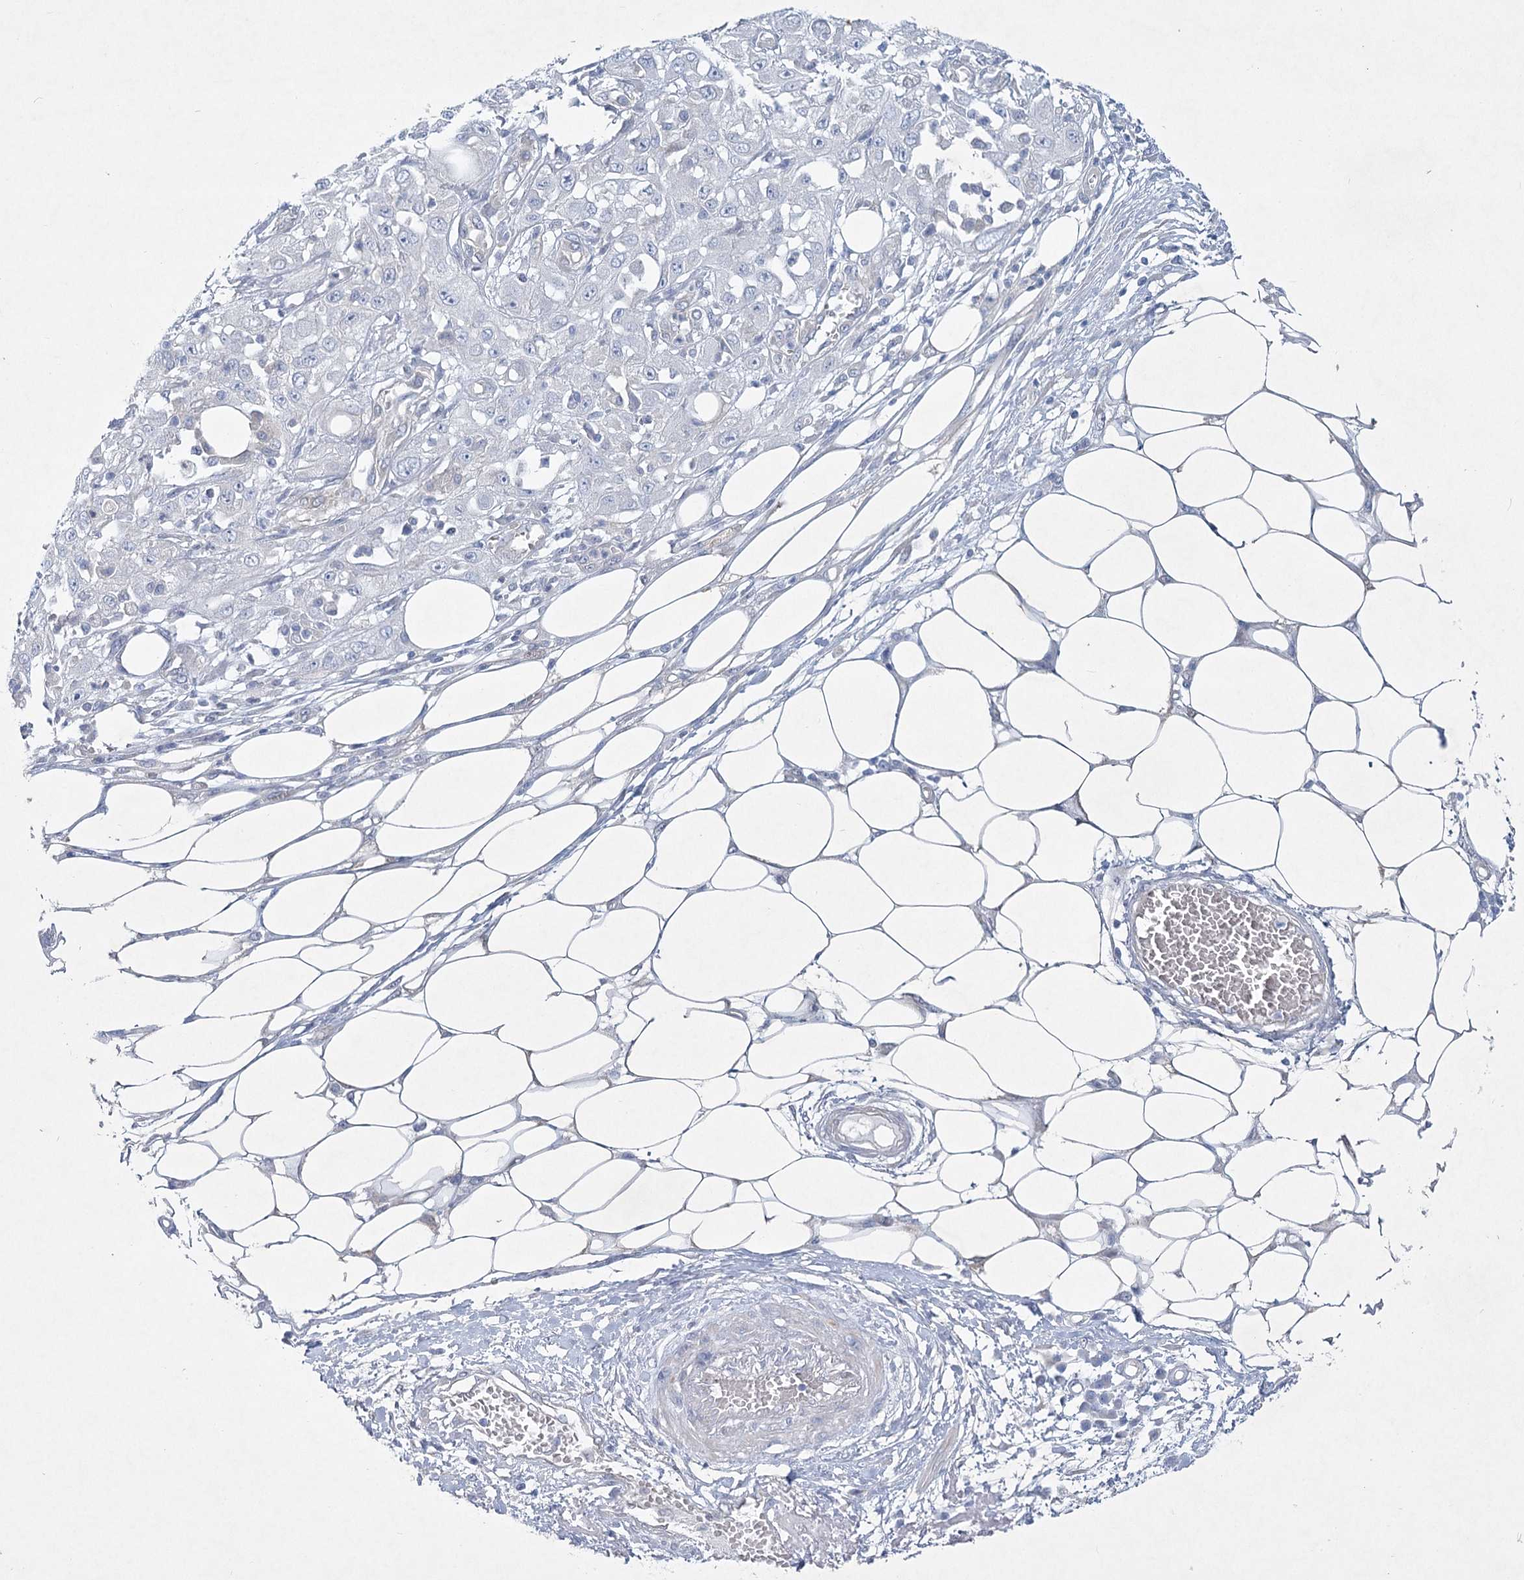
{"staining": {"intensity": "negative", "quantity": "none", "location": "none"}, "tissue": "skin cancer", "cell_type": "Tumor cells", "image_type": "cancer", "snomed": [{"axis": "morphology", "description": "Squamous cell carcinoma, NOS"}, {"axis": "morphology", "description": "Squamous cell carcinoma, metastatic, NOS"}, {"axis": "topography", "description": "Skin"}, {"axis": "topography", "description": "Lymph node"}], "caption": "Skin cancer was stained to show a protein in brown. There is no significant staining in tumor cells. (Stains: DAB (3,3'-diaminobenzidine) IHC with hematoxylin counter stain, Microscopy: brightfield microscopy at high magnification).", "gene": "AAMDC", "patient": {"sex": "male", "age": 75}}